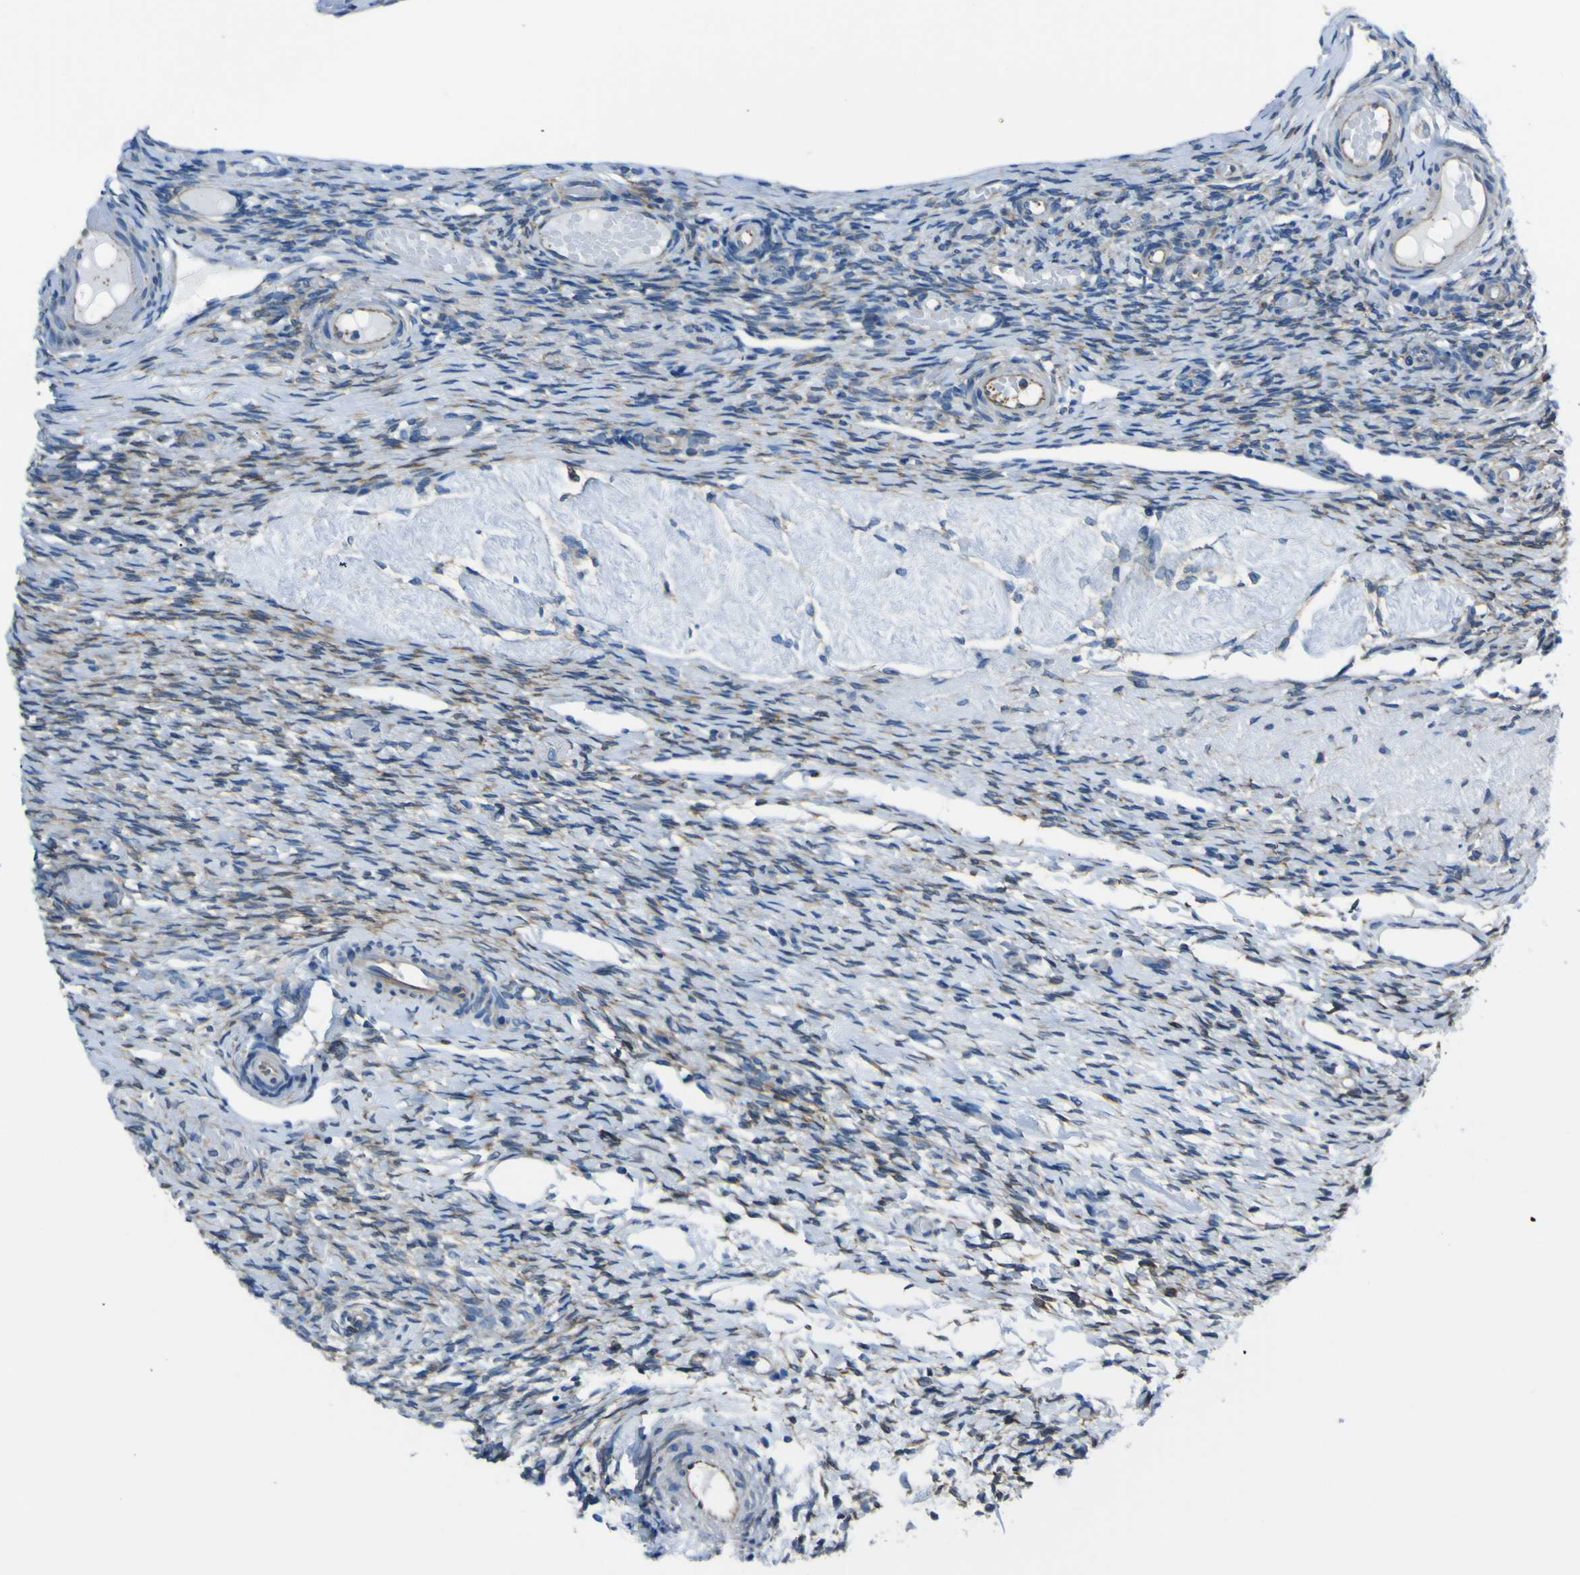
{"staining": {"intensity": "moderate", "quantity": ">75%", "location": "cytoplasmic/membranous"}, "tissue": "ovary", "cell_type": "Ovarian stroma cells", "image_type": "normal", "snomed": [{"axis": "morphology", "description": "Normal tissue, NOS"}, {"axis": "topography", "description": "Ovary"}], "caption": "An image showing moderate cytoplasmic/membranous expression in about >75% of ovarian stroma cells in benign ovary, as visualized by brown immunohistochemical staining.", "gene": "STIM1", "patient": {"sex": "female", "age": 60}}